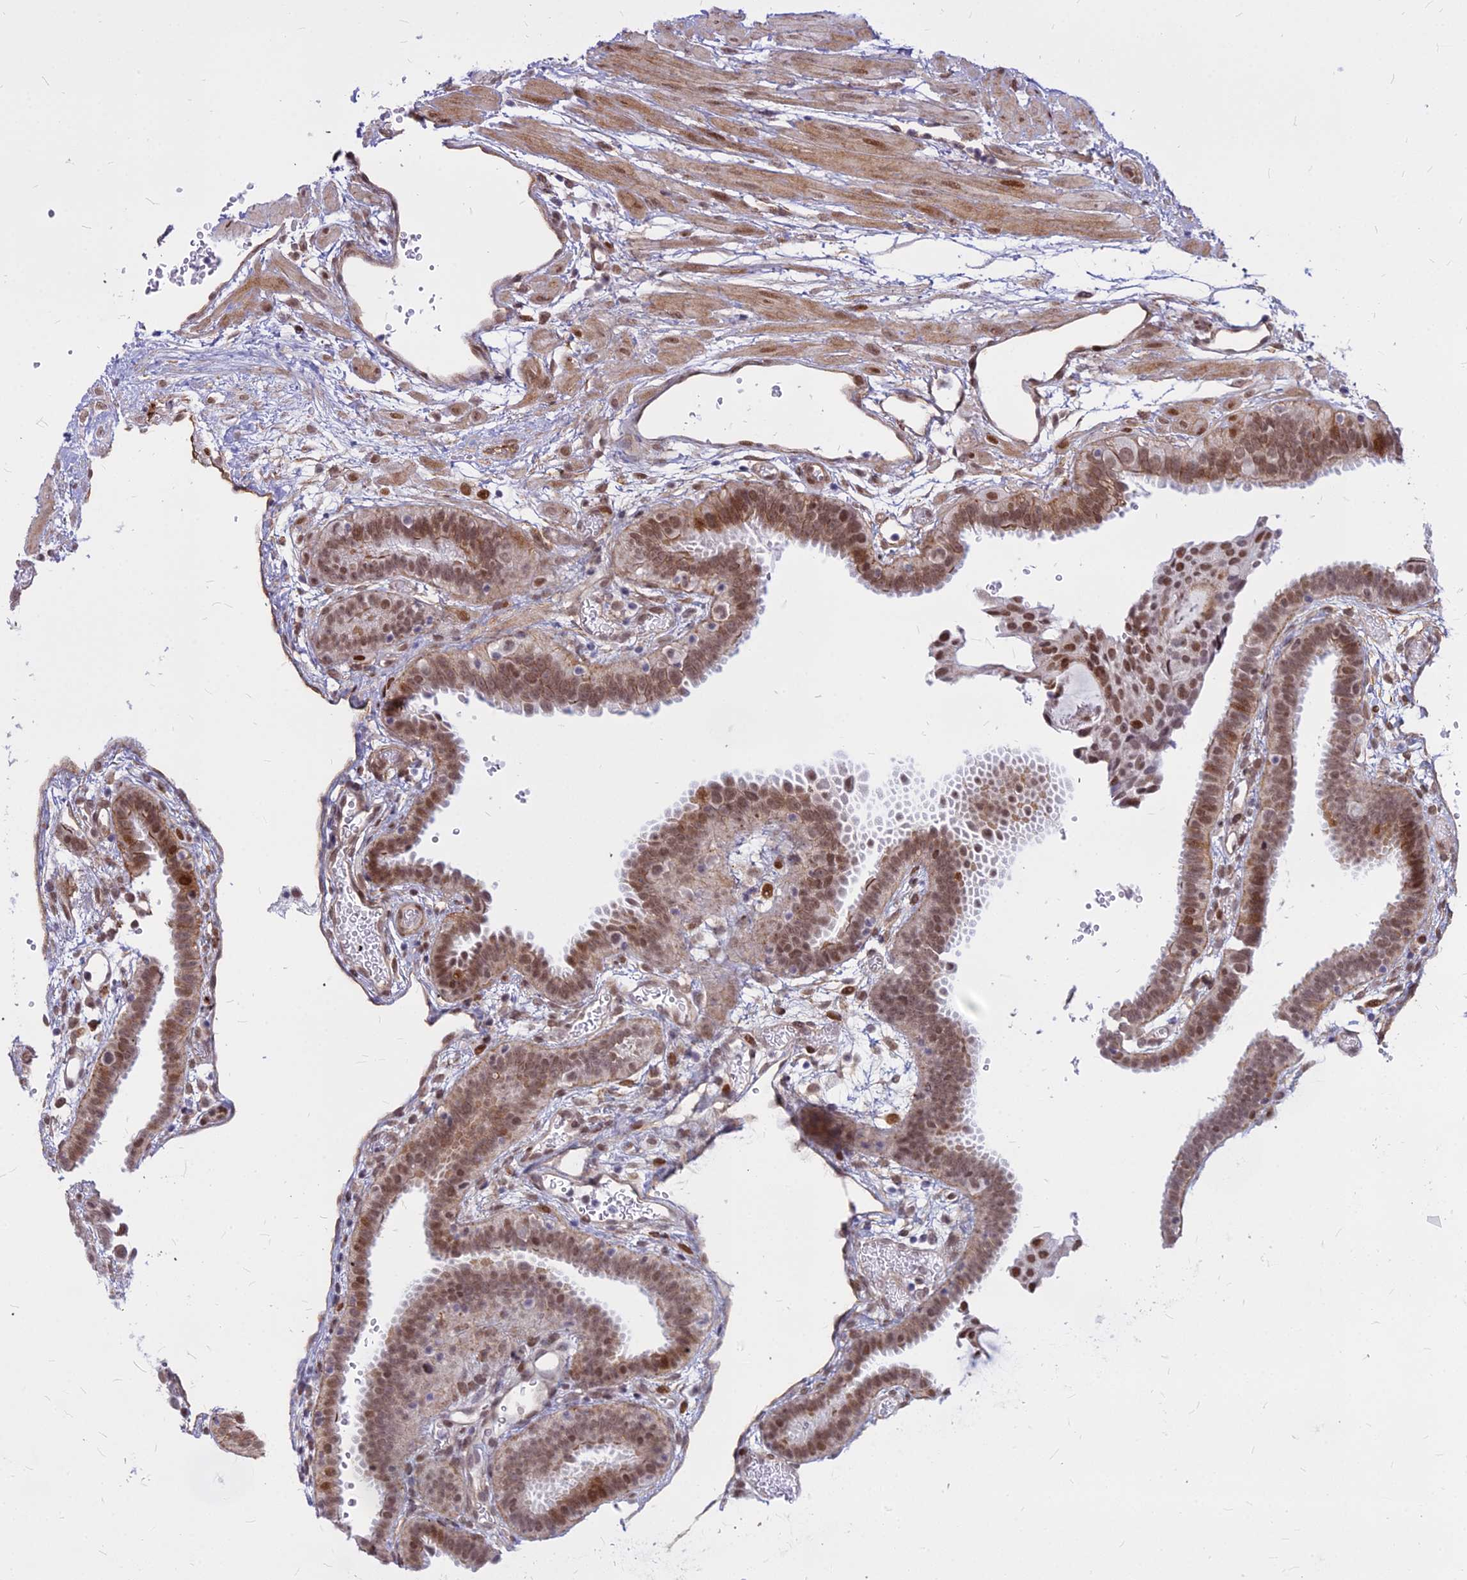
{"staining": {"intensity": "moderate", "quantity": ">75%", "location": "cytoplasmic/membranous,nuclear"}, "tissue": "fallopian tube", "cell_type": "Glandular cells", "image_type": "normal", "snomed": [{"axis": "morphology", "description": "Normal tissue, NOS"}, {"axis": "topography", "description": "Fallopian tube"}], "caption": "Glandular cells show medium levels of moderate cytoplasmic/membranous,nuclear positivity in approximately >75% of cells in benign fallopian tube.", "gene": "ALG10B", "patient": {"sex": "female", "age": 37}}